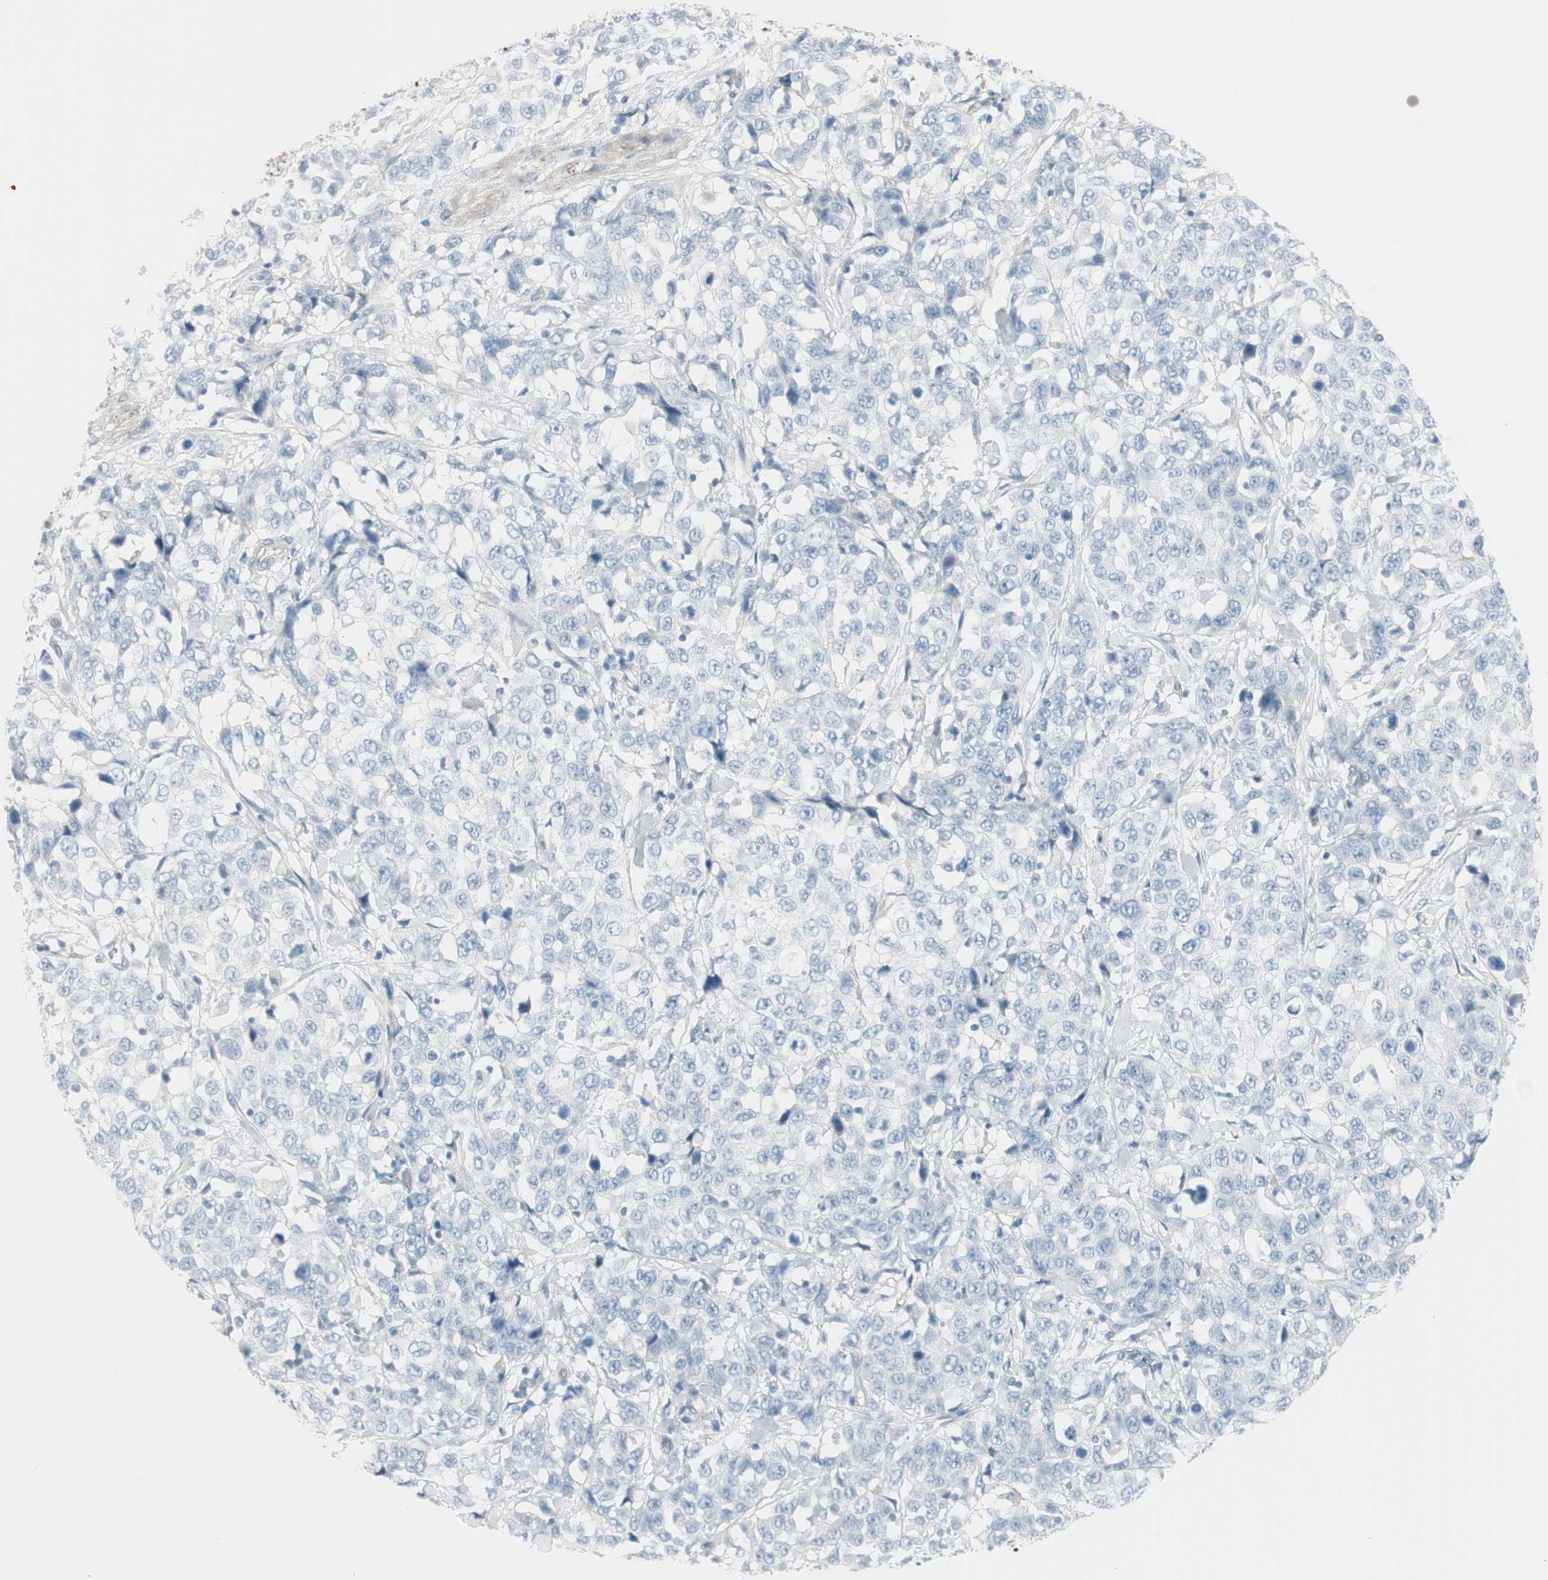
{"staining": {"intensity": "negative", "quantity": "none", "location": "none"}, "tissue": "stomach cancer", "cell_type": "Tumor cells", "image_type": "cancer", "snomed": [{"axis": "morphology", "description": "Normal tissue, NOS"}, {"axis": "morphology", "description": "Adenocarcinoma, NOS"}, {"axis": "topography", "description": "Stomach"}], "caption": "This photomicrograph is of stomach cancer stained with IHC to label a protein in brown with the nuclei are counter-stained blue. There is no expression in tumor cells.", "gene": "CACNA2D1", "patient": {"sex": "male", "age": 48}}